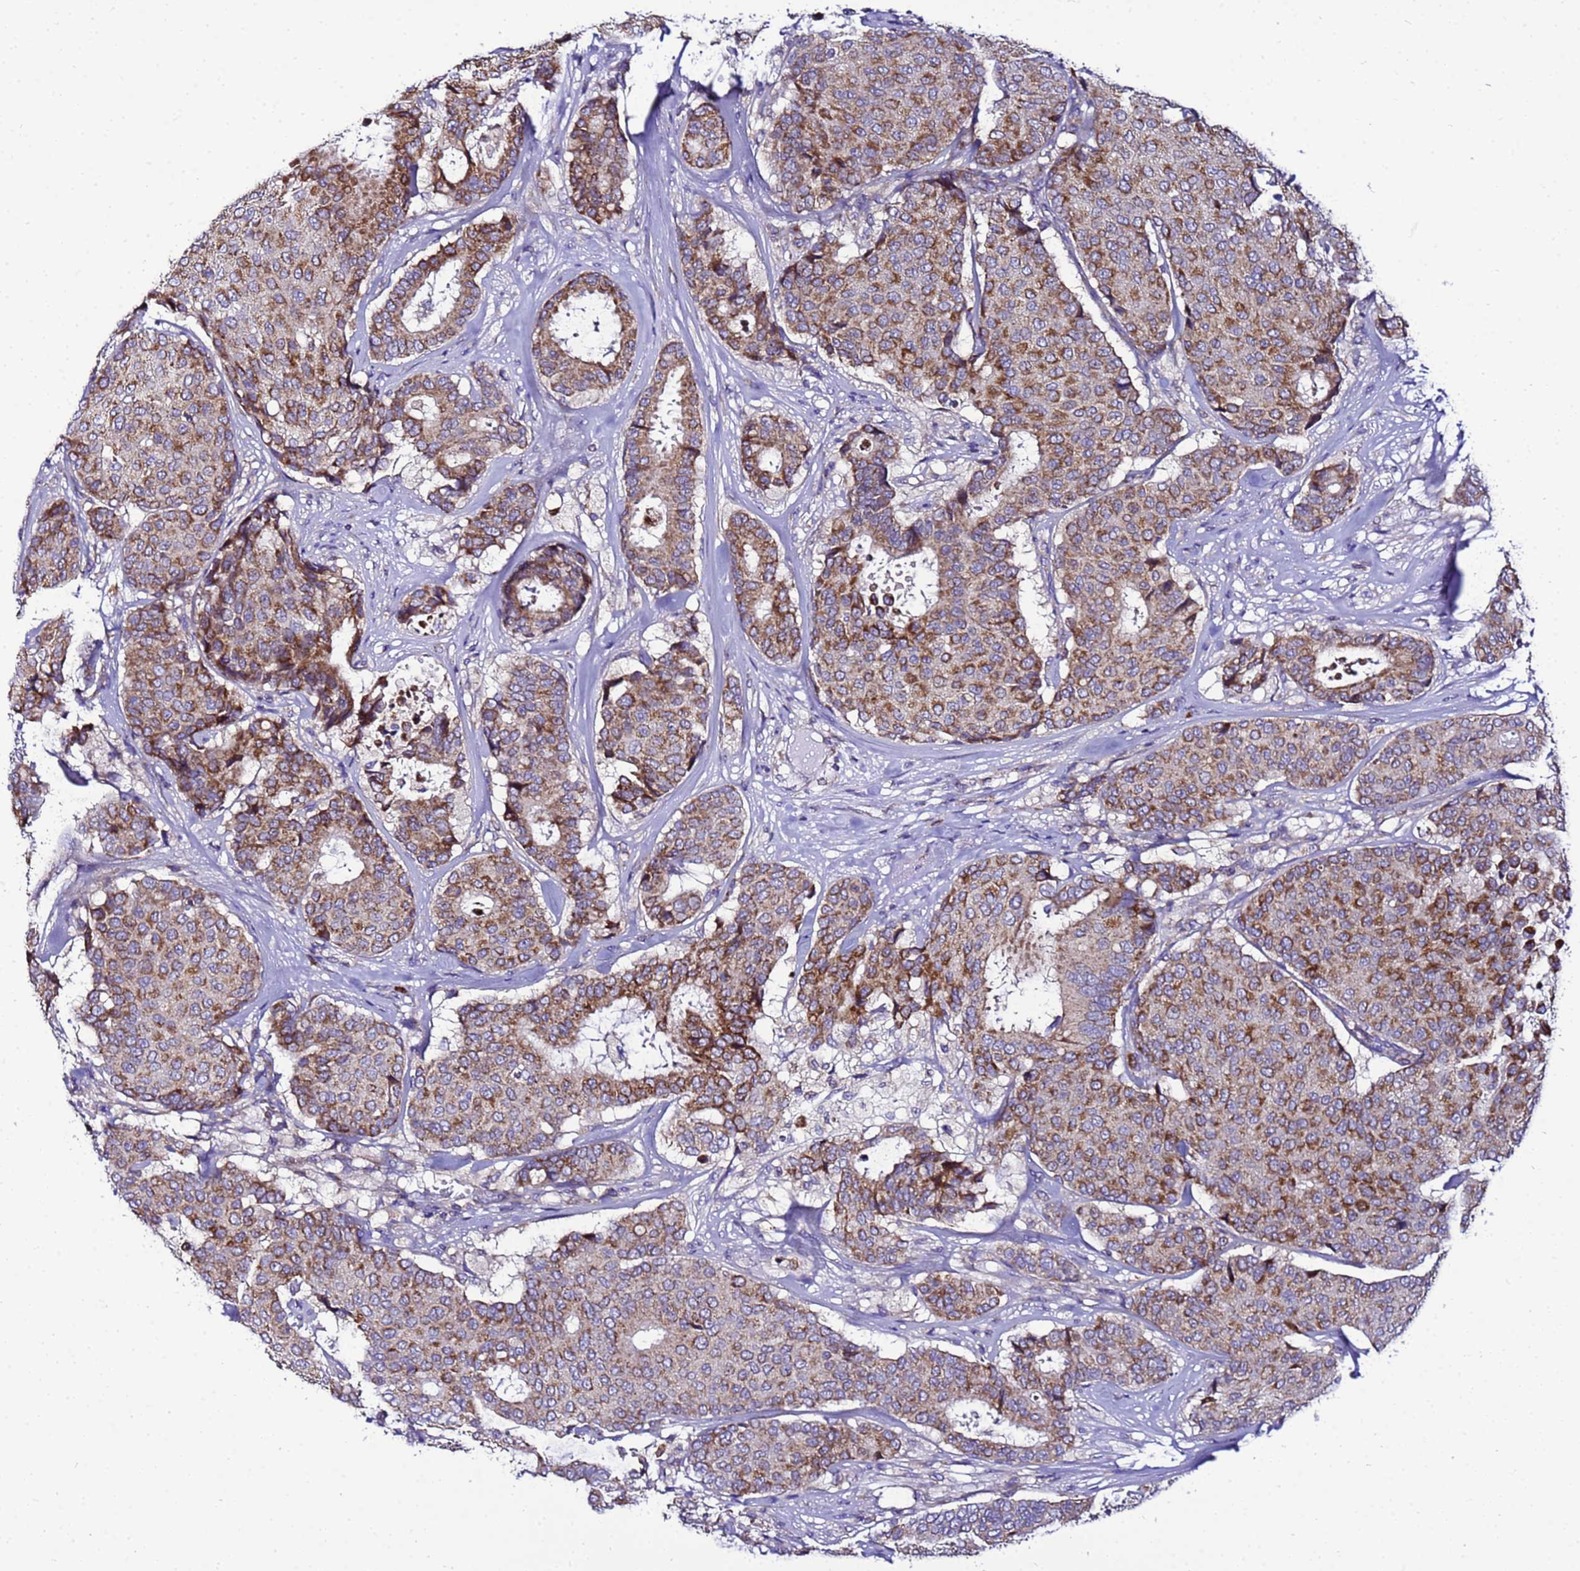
{"staining": {"intensity": "moderate", "quantity": ">75%", "location": "cytoplasmic/membranous"}, "tissue": "breast cancer", "cell_type": "Tumor cells", "image_type": "cancer", "snomed": [{"axis": "morphology", "description": "Duct carcinoma"}, {"axis": "topography", "description": "Breast"}], "caption": "Tumor cells show moderate cytoplasmic/membranous positivity in about >75% of cells in intraductal carcinoma (breast).", "gene": "HIGD2A", "patient": {"sex": "female", "age": 75}}